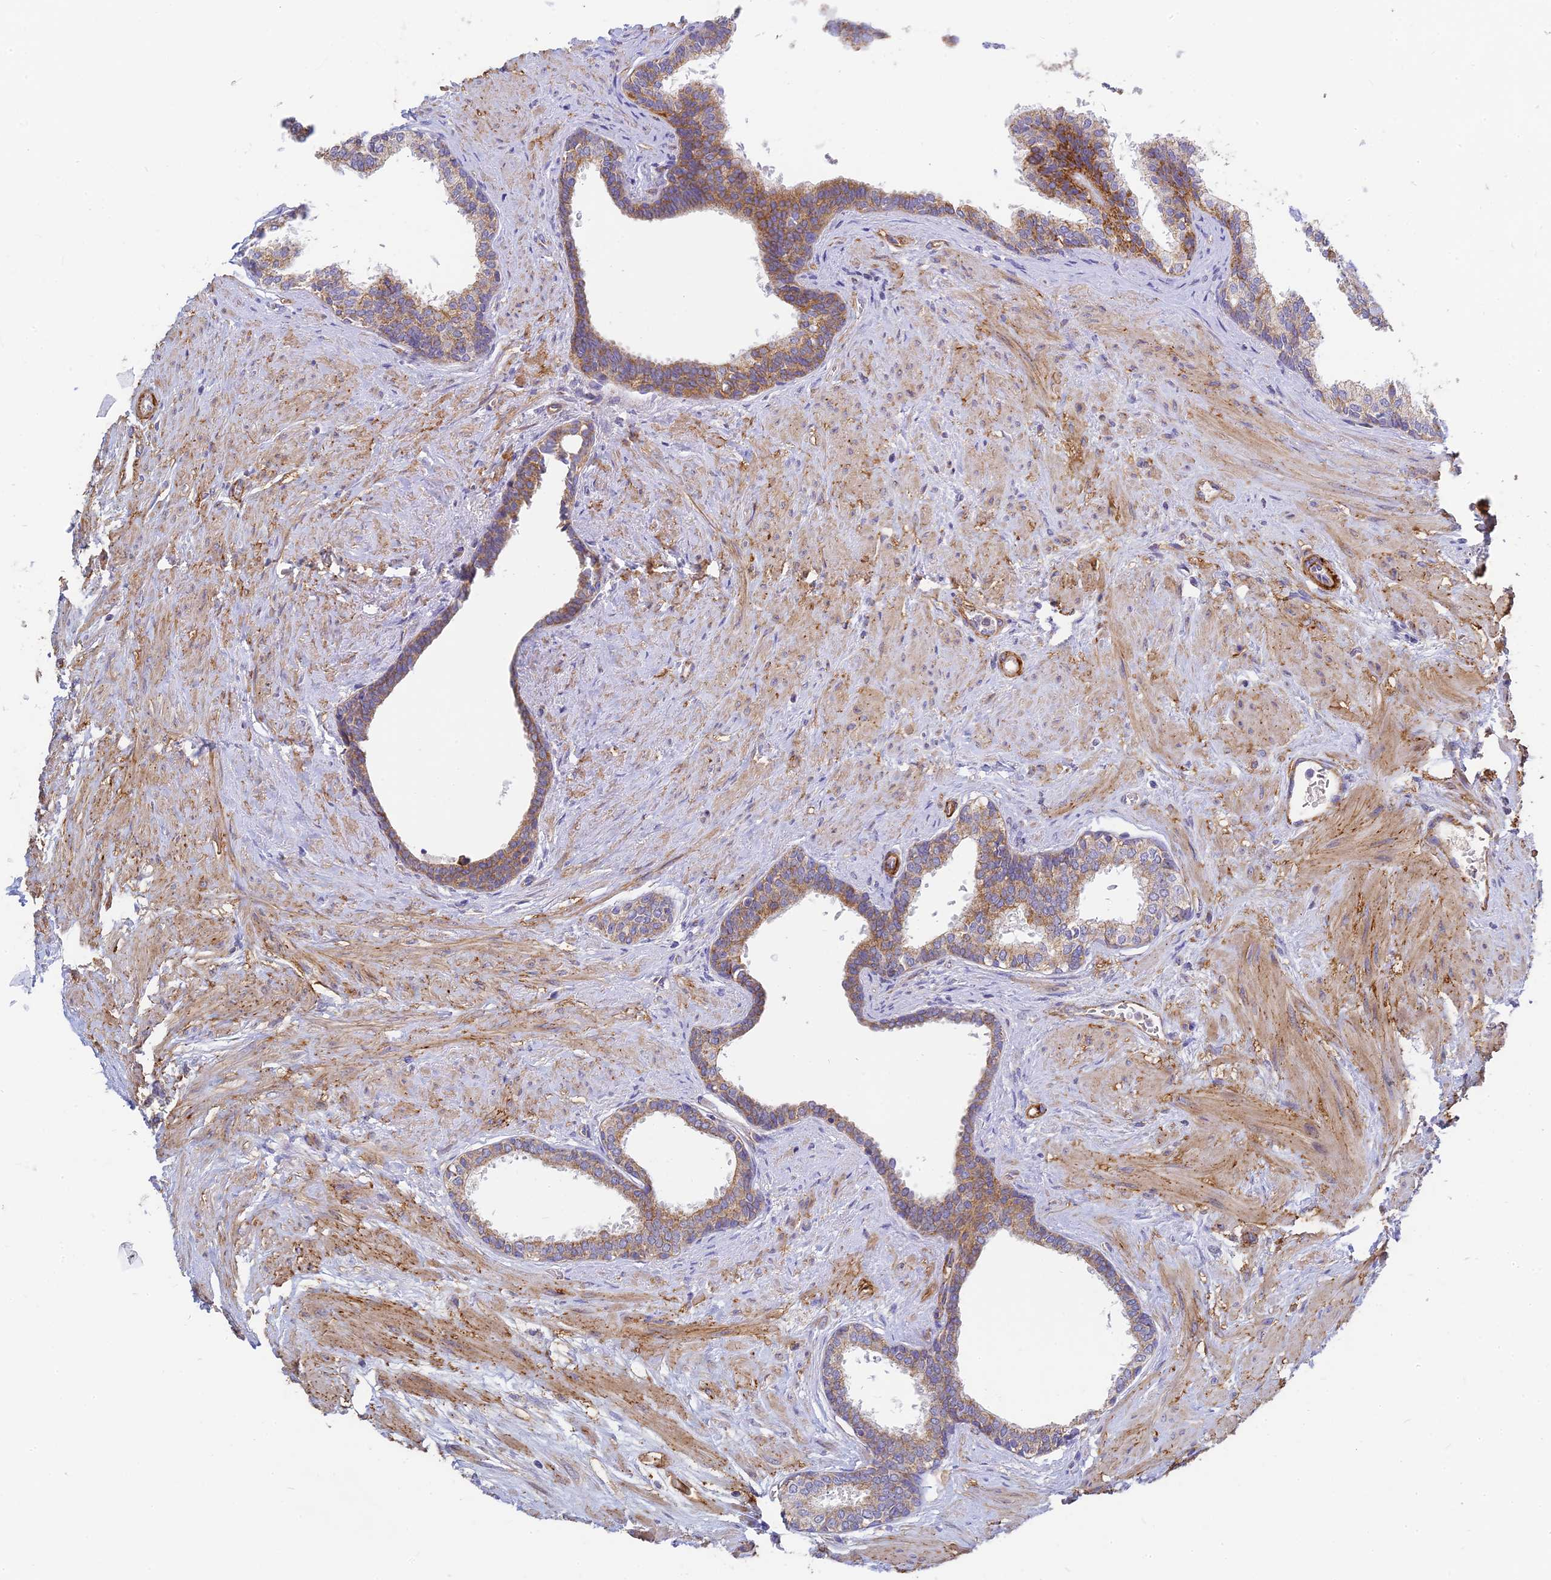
{"staining": {"intensity": "moderate", "quantity": ">75%", "location": "cytoplasmic/membranous"}, "tissue": "prostate", "cell_type": "Glandular cells", "image_type": "normal", "snomed": [{"axis": "morphology", "description": "Normal tissue, NOS"}, {"axis": "topography", "description": "Prostate"}], "caption": "The histopathology image reveals a brown stain indicating the presence of a protein in the cytoplasmic/membranous of glandular cells in prostate. (DAB (3,3'-diaminobenzidine) IHC with brightfield microscopy, high magnification).", "gene": "MRPL15", "patient": {"sex": "male", "age": 57}}